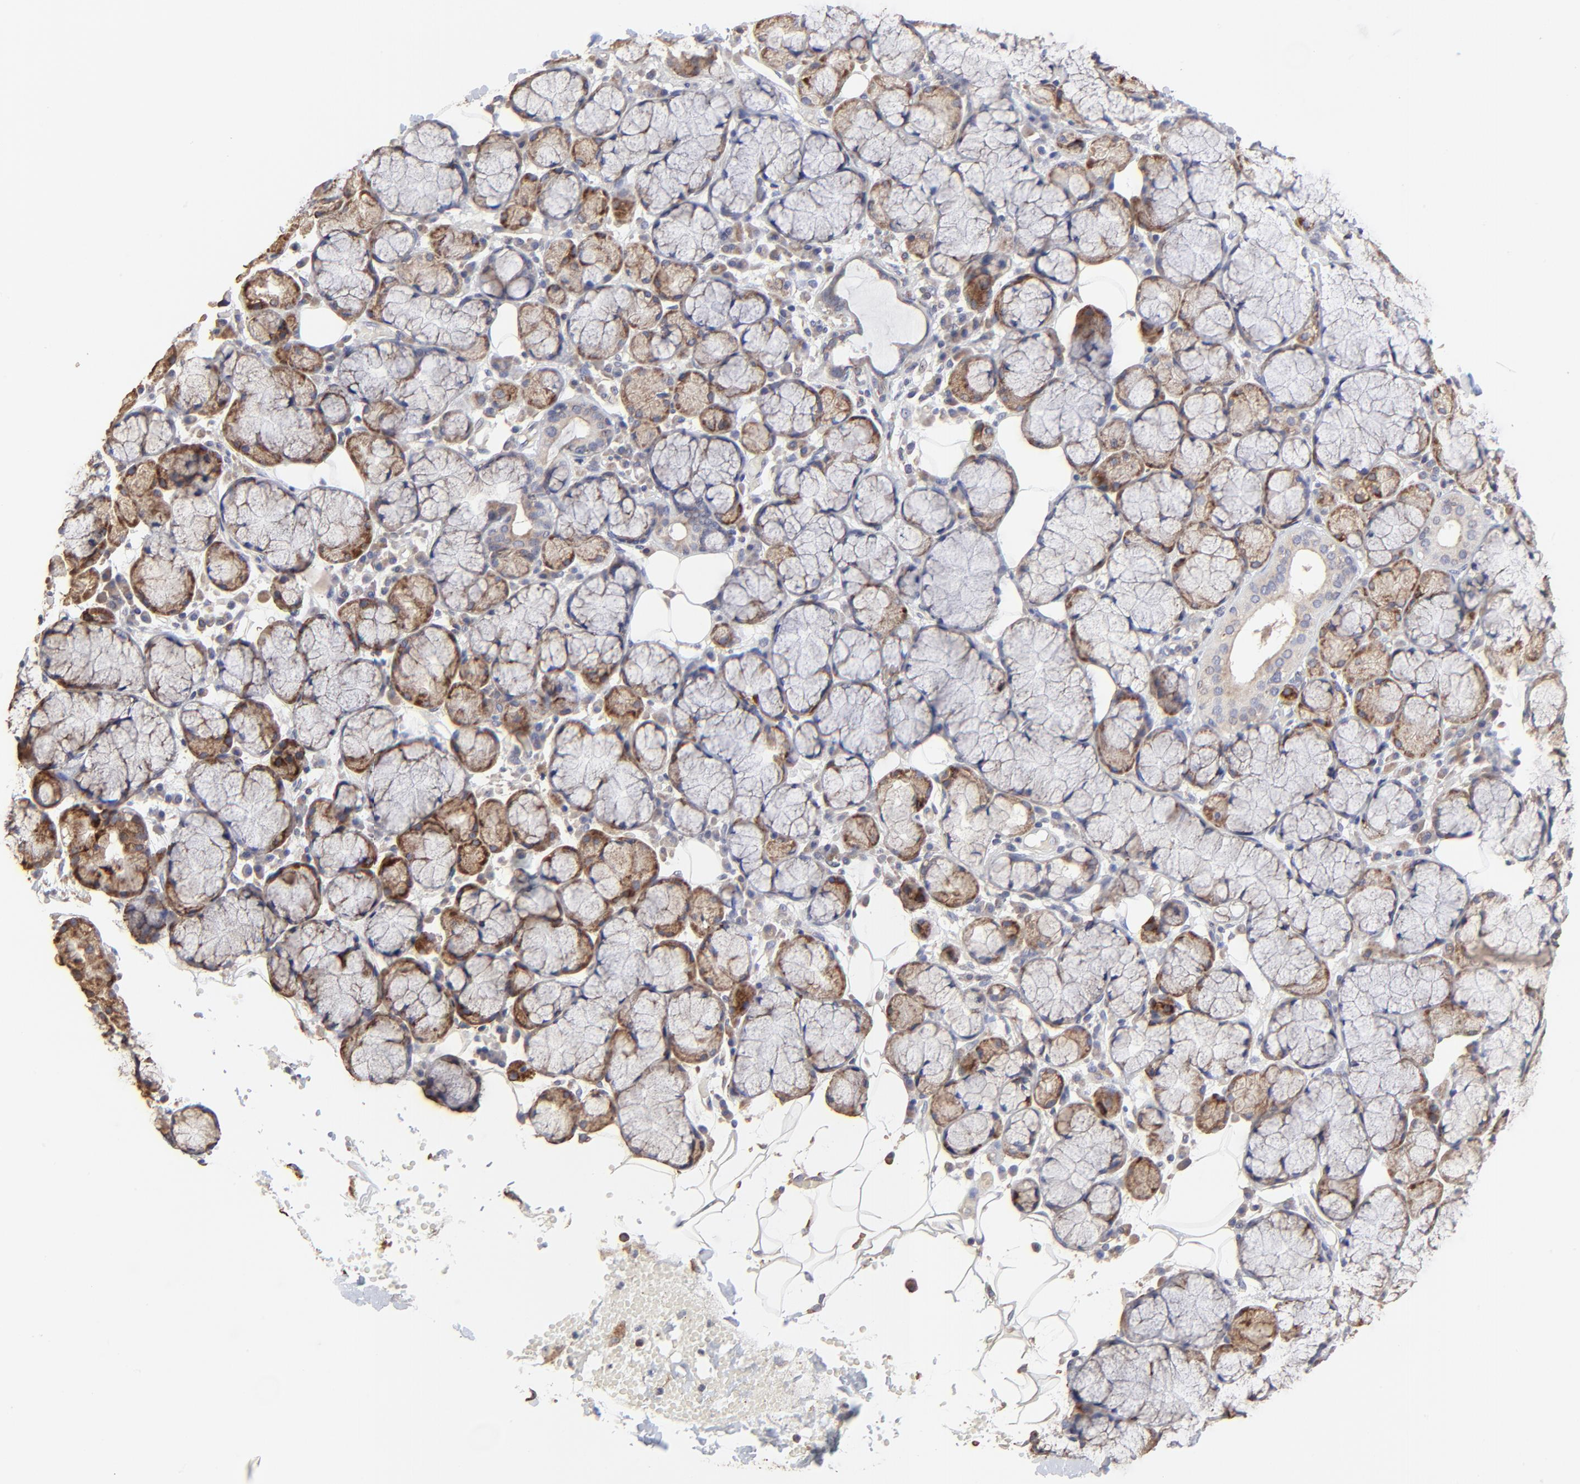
{"staining": {"intensity": "strong", "quantity": ">75%", "location": "cytoplasmic/membranous"}, "tissue": "salivary gland", "cell_type": "Glandular cells", "image_type": "normal", "snomed": [{"axis": "morphology", "description": "Normal tissue, NOS"}, {"axis": "topography", "description": "Skeletal muscle"}, {"axis": "topography", "description": "Oral tissue"}, {"axis": "topography", "description": "Salivary gland"}, {"axis": "topography", "description": "Peripheral nerve tissue"}], "caption": "This micrograph displays immunohistochemistry staining of benign salivary gland, with high strong cytoplasmic/membranous positivity in approximately >75% of glandular cells.", "gene": "ELP2", "patient": {"sex": "male", "age": 54}}